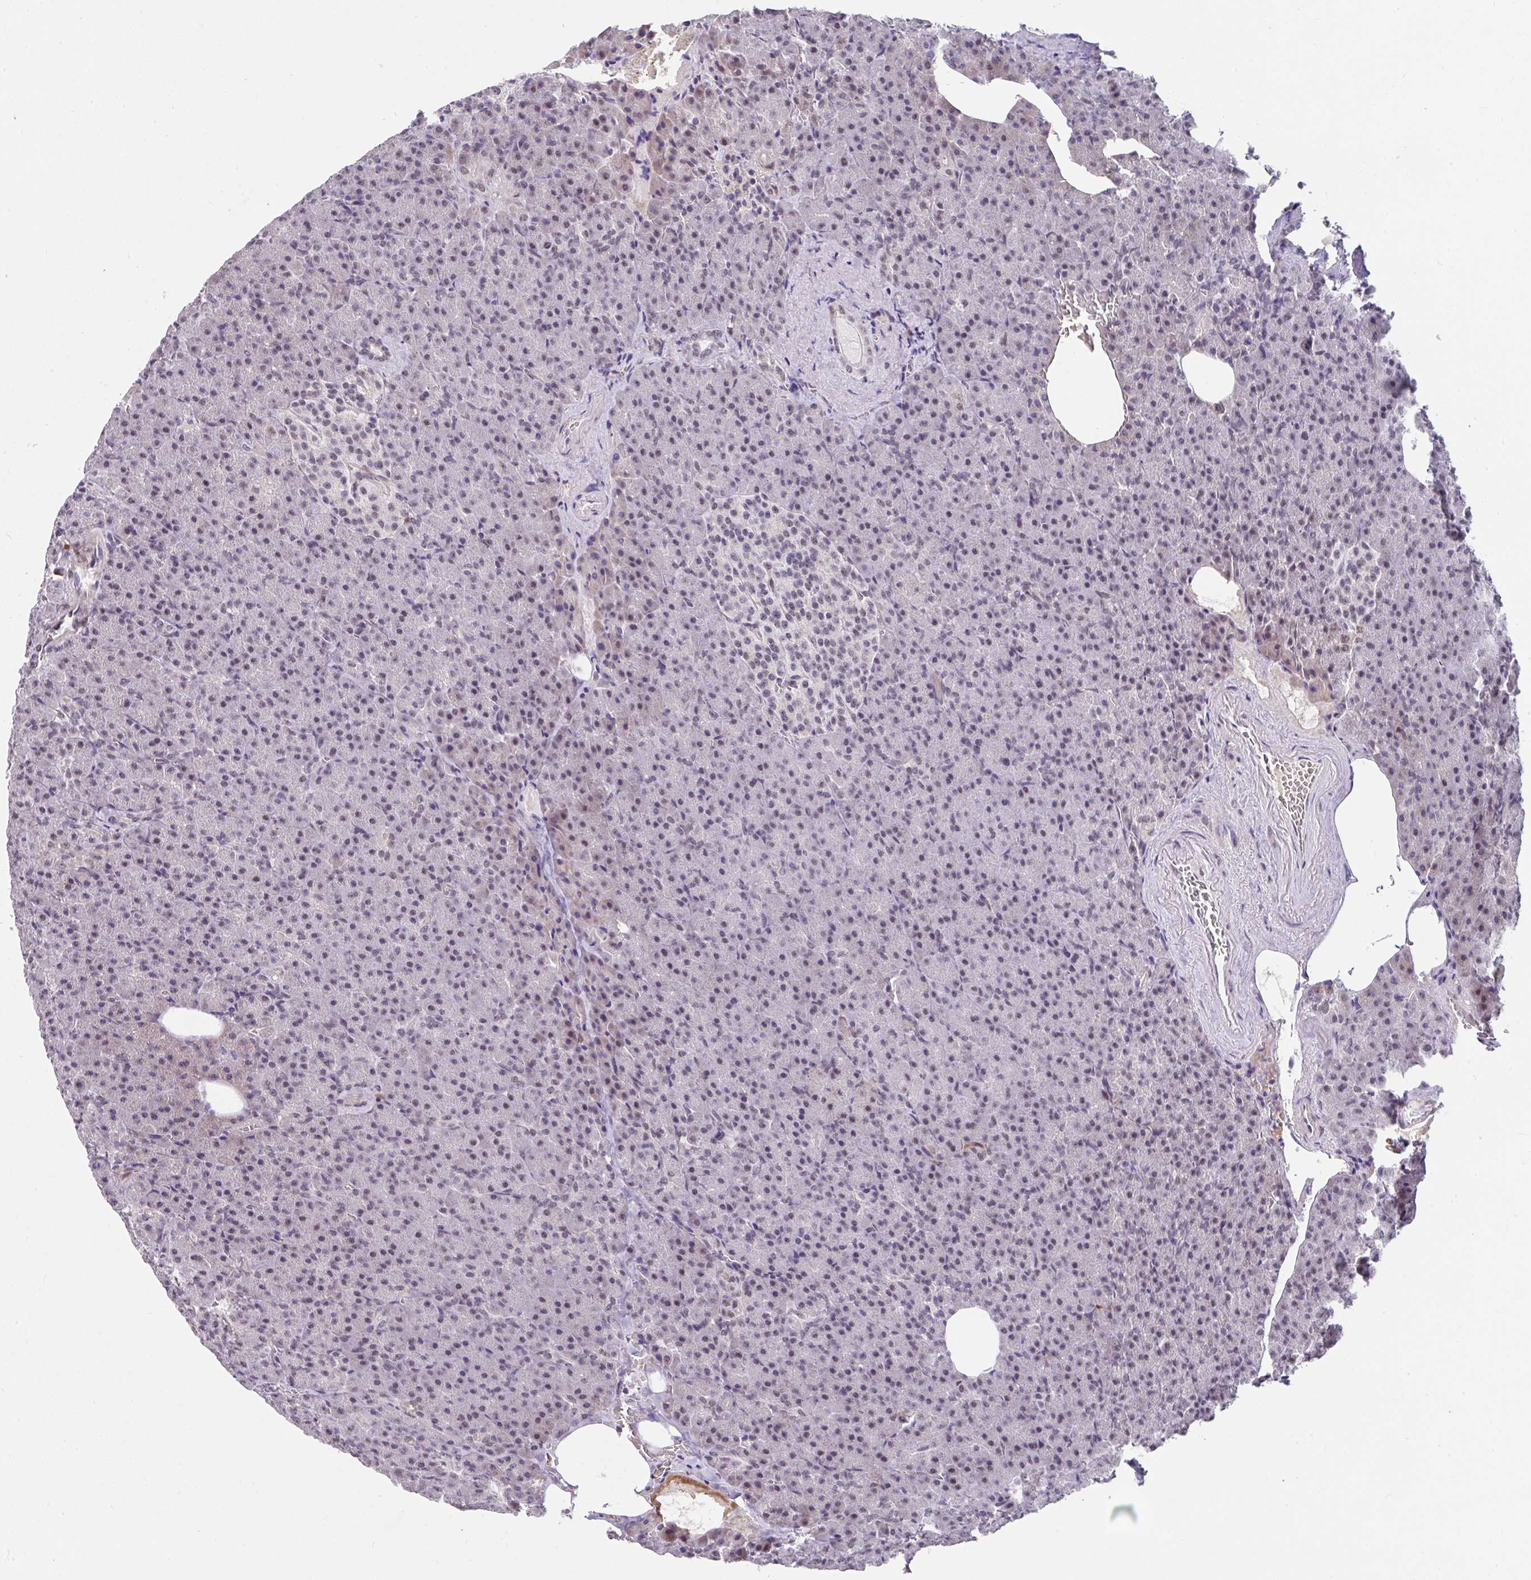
{"staining": {"intensity": "weak", "quantity": "<25%", "location": "nuclear"}, "tissue": "pancreas", "cell_type": "Exocrine glandular cells", "image_type": "normal", "snomed": [{"axis": "morphology", "description": "Normal tissue, NOS"}, {"axis": "topography", "description": "Pancreas"}], "caption": "Pancreas stained for a protein using immunohistochemistry exhibits no expression exocrine glandular cells.", "gene": "RBBP6", "patient": {"sex": "female", "age": 74}}